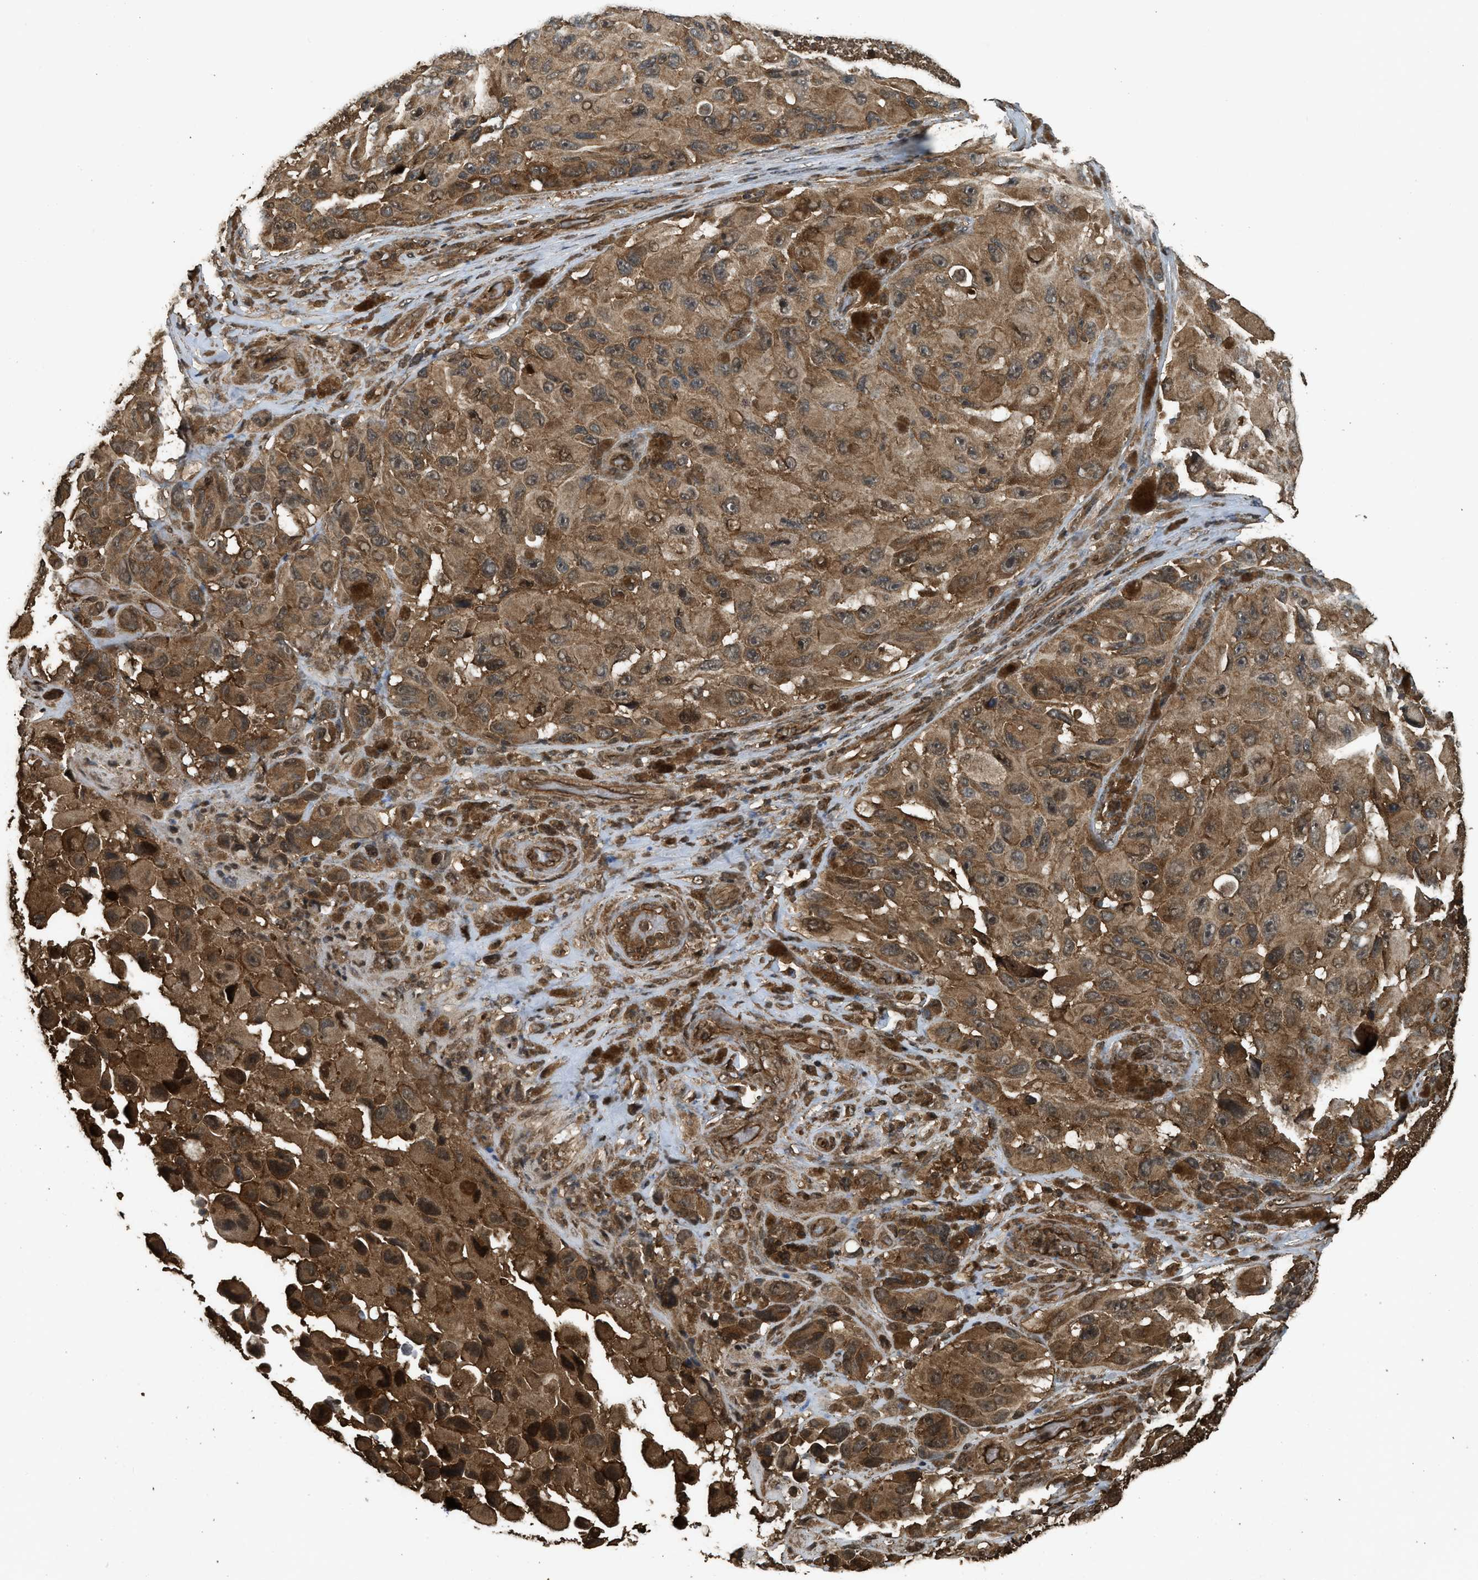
{"staining": {"intensity": "moderate", "quantity": ">75%", "location": "cytoplasmic/membranous"}, "tissue": "melanoma", "cell_type": "Tumor cells", "image_type": "cancer", "snomed": [{"axis": "morphology", "description": "Malignant melanoma, NOS"}, {"axis": "topography", "description": "Skin"}], "caption": "Brown immunohistochemical staining in human melanoma displays moderate cytoplasmic/membranous positivity in about >75% of tumor cells.", "gene": "MYBL2", "patient": {"sex": "female", "age": 73}}